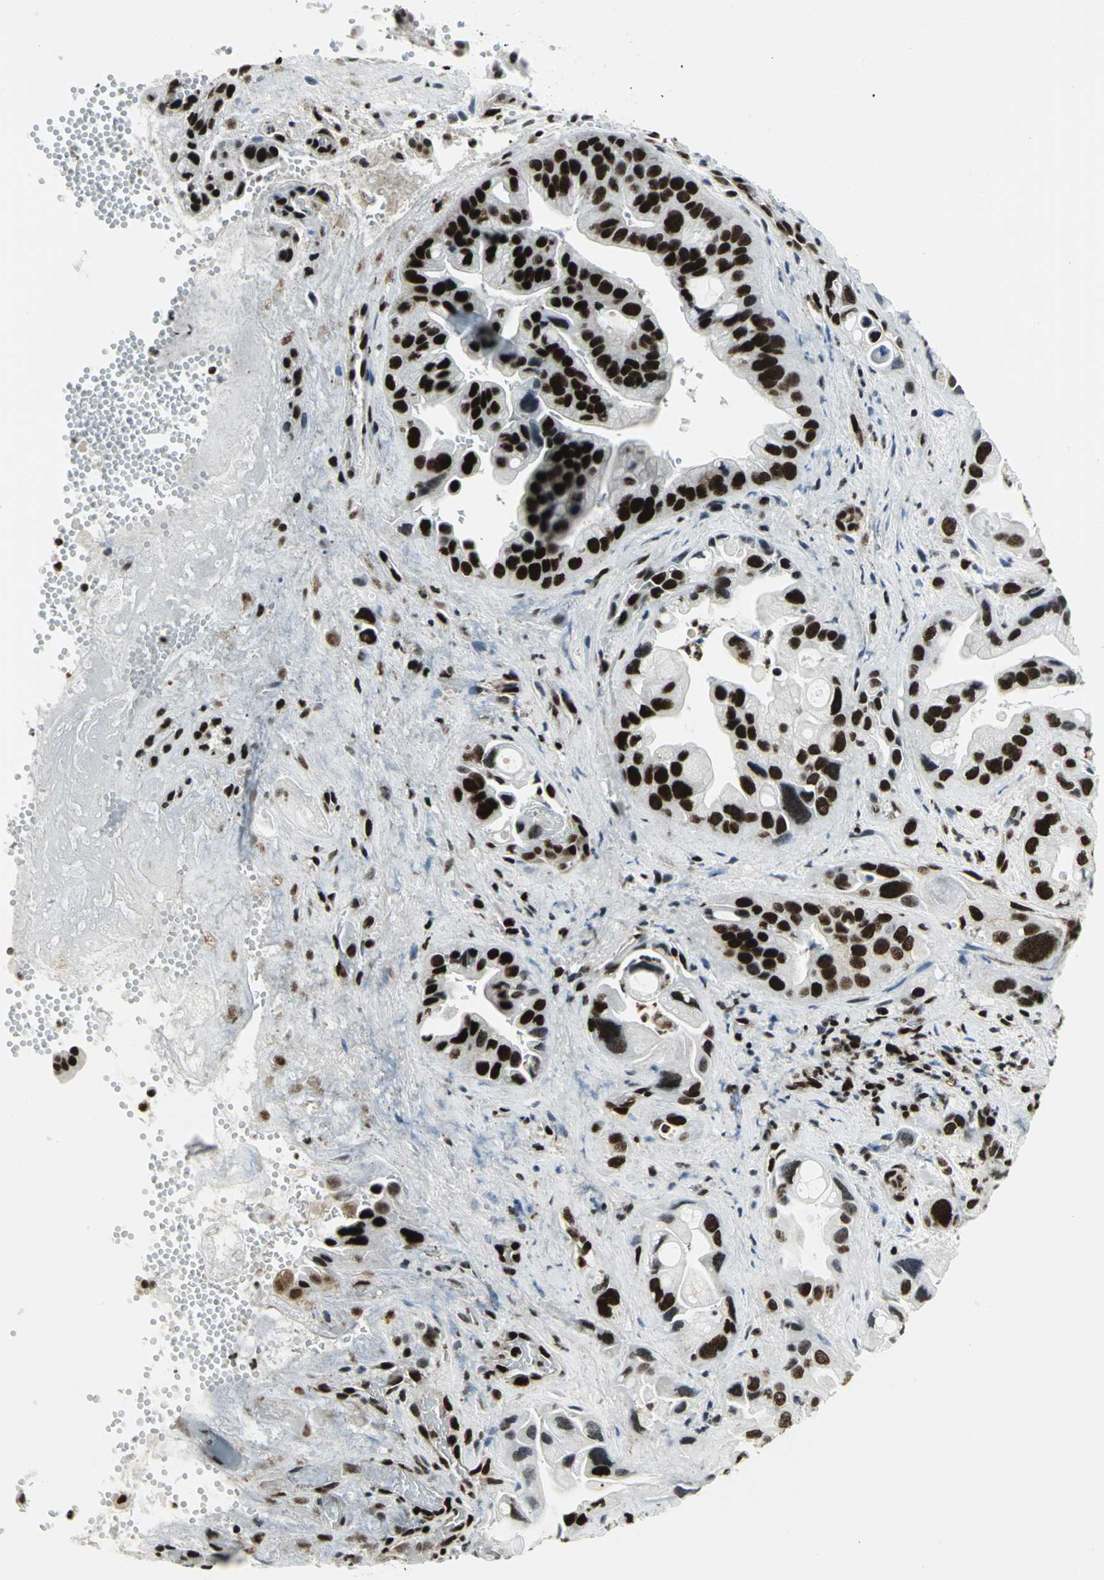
{"staining": {"intensity": "strong", "quantity": ">75%", "location": "nuclear"}, "tissue": "pancreatic cancer", "cell_type": "Tumor cells", "image_type": "cancer", "snomed": [{"axis": "morphology", "description": "Adenocarcinoma, NOS"}, {"axis": "topography", "description": "Pancreas"}], "caption": "This micrograph displays immunohistochemistry staining of adenocarcinoma (pancreatic), with high strong nuclear positivity in about >75% of tumor cells.", "gene": "SMARCA4", "patient": {"sex": "female", "age": 77}}